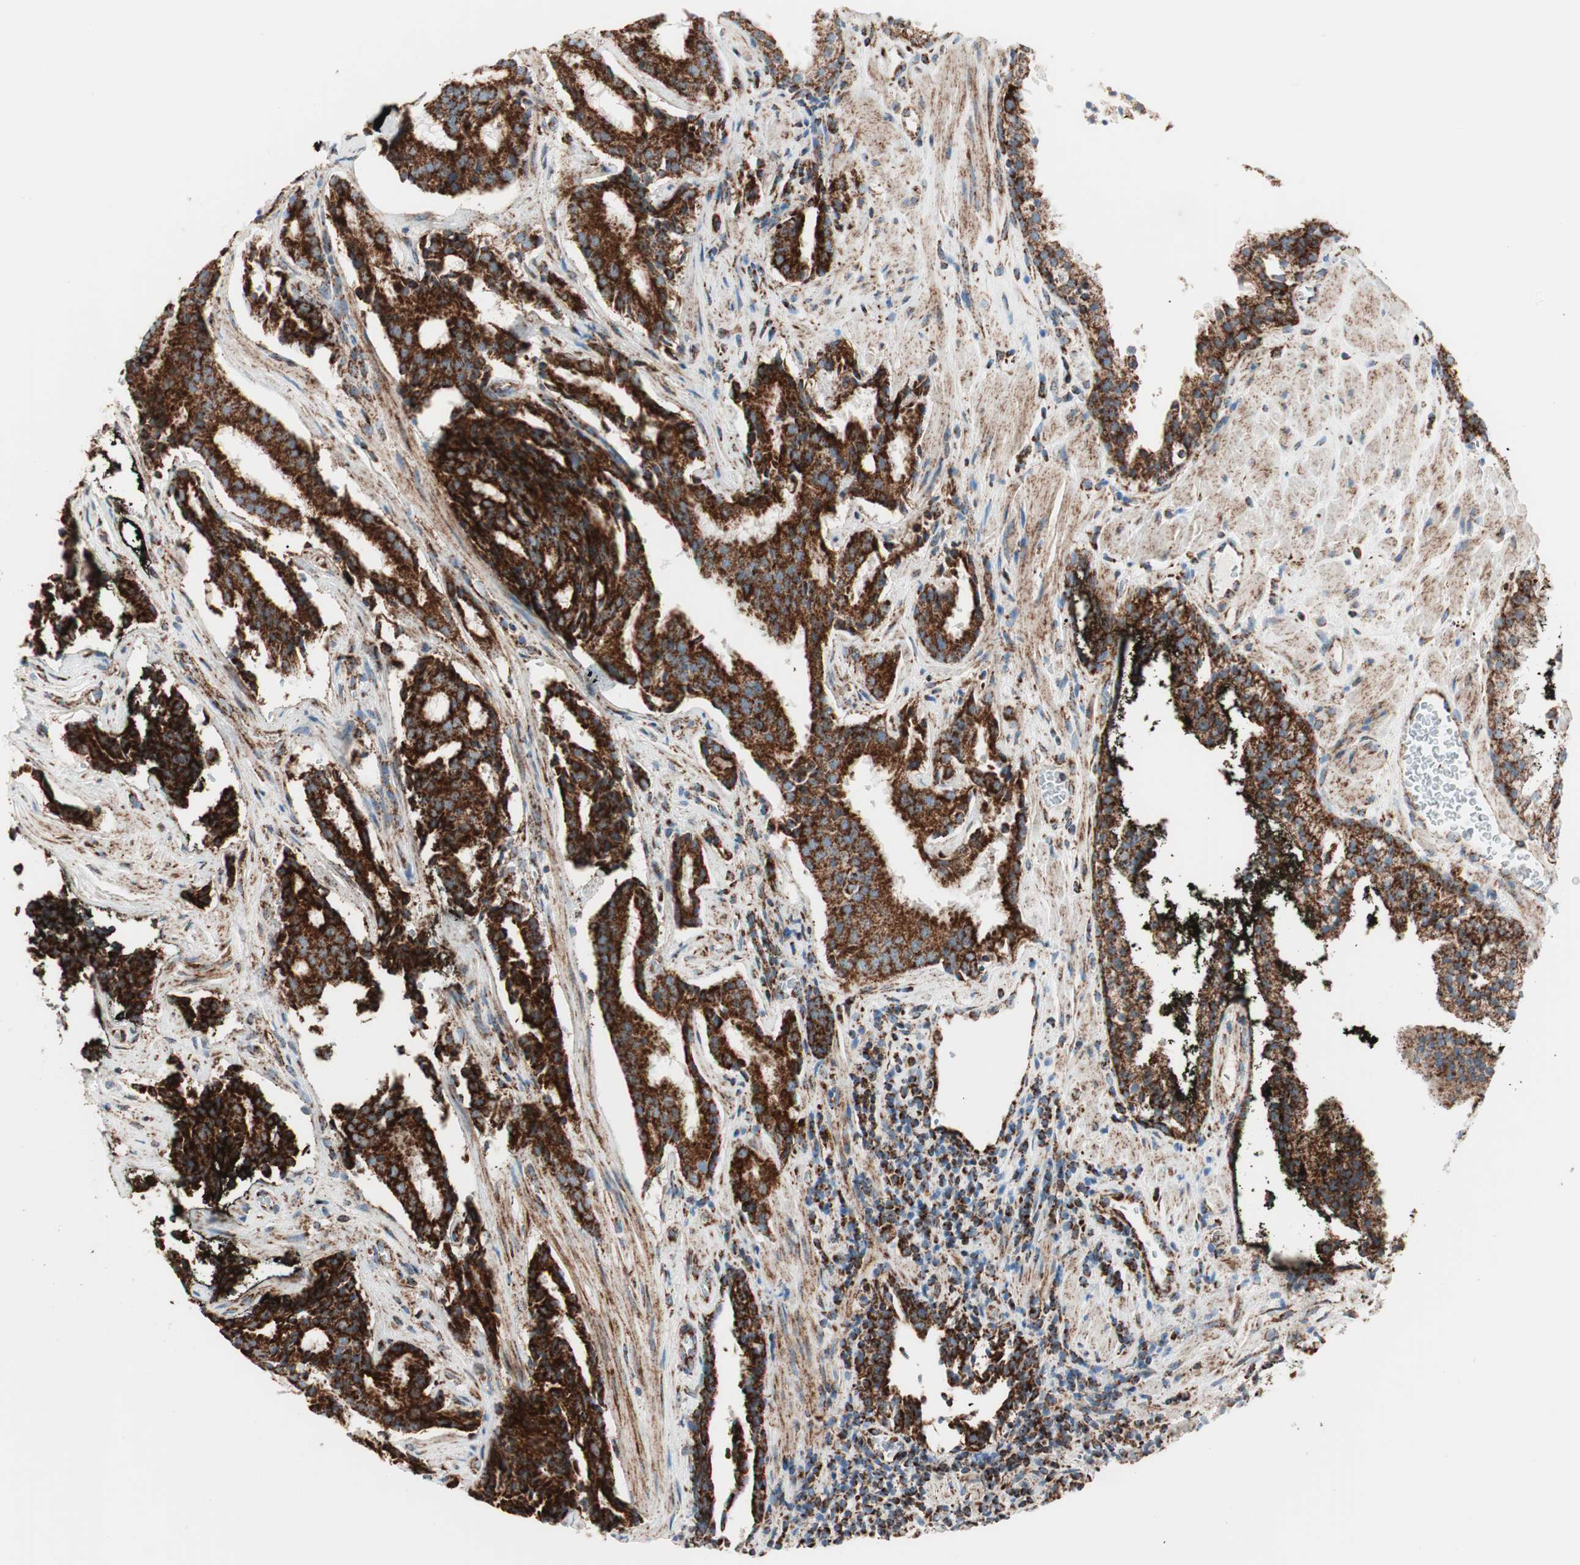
{"staining": {"intensity": "strong", "quantity": ">75%", "location": "cytoplasmic/membranous"}, "tissue": "prostate cancer", "cell_type": "Tumor cells", "image_type": "cancer", "snomed": [{"axis": "morphology", "description": "Adenocarcinoma, High grade"}, {"axis": "topography", "description": "Prostate"}], "caption": "Prostate high-grade adenocarcinoma stained with immunohistochemistry exhibits strong cytoplasmic/membranous expression in about >75% of tumor cells.", "gene": "TOMM20", "patient": {"sex": "male", "age": 58}}